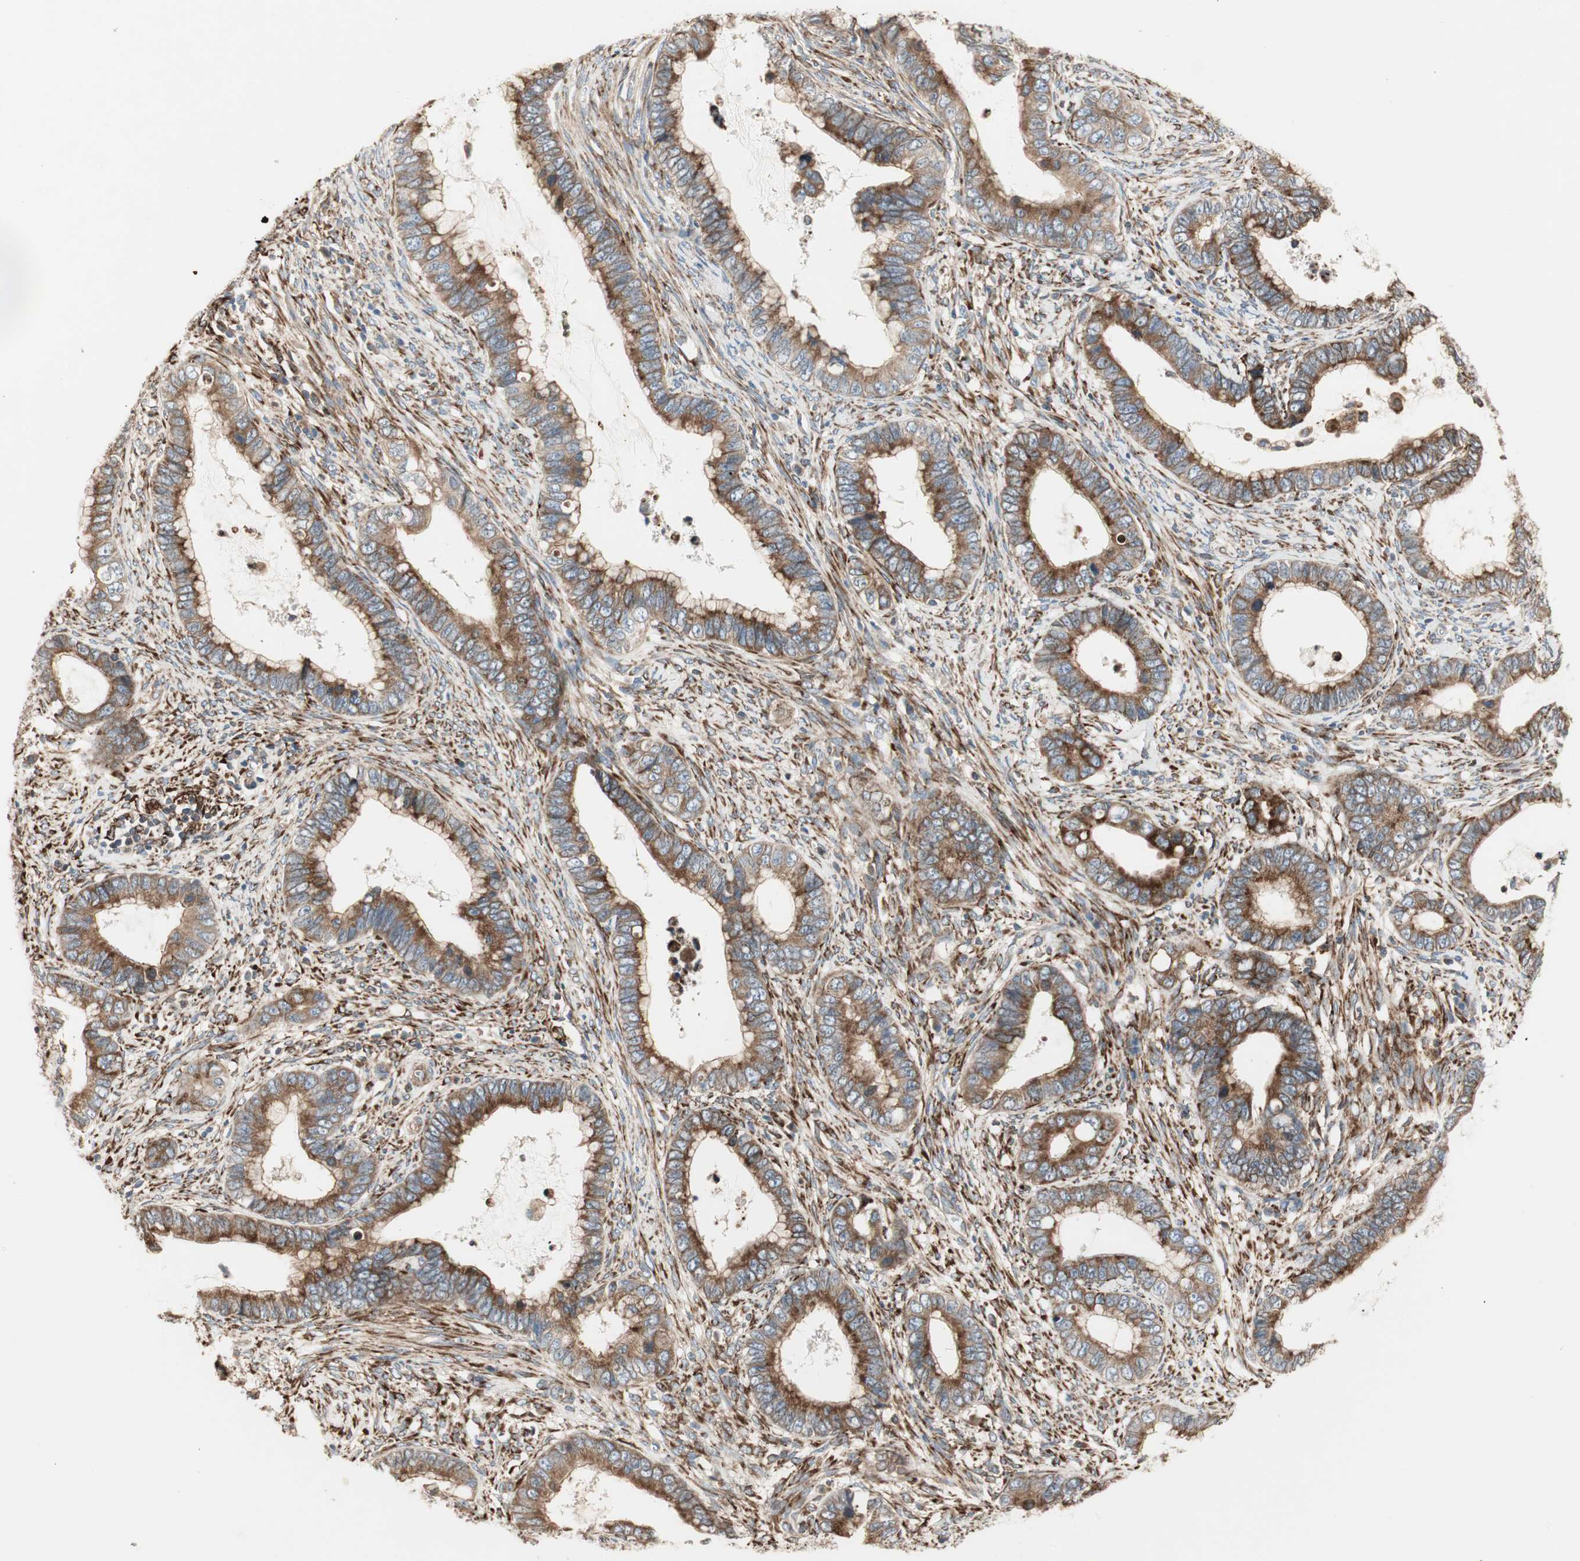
{"staining": {"intensity": "strong", "quantity": ">75%", "location": "cytoplasmic/membranous"}, "tissue": "cervical cancer", "cell_type": "Tumor cells", "image_type": "cancer", "snomed": [{"axis": "morphology", "description": "Adenocarcinoma, NOS"}, {"axis": "topography", "description": "Cervix"}], "caption": "Cervical adenocarcinoma stained with a brown dye reveals strong cytoplasmic/membranous positive staining in approximately >75% of tumor cells.", "gene": "H6PD", "patient": {"sex": "female", "age": 44}}